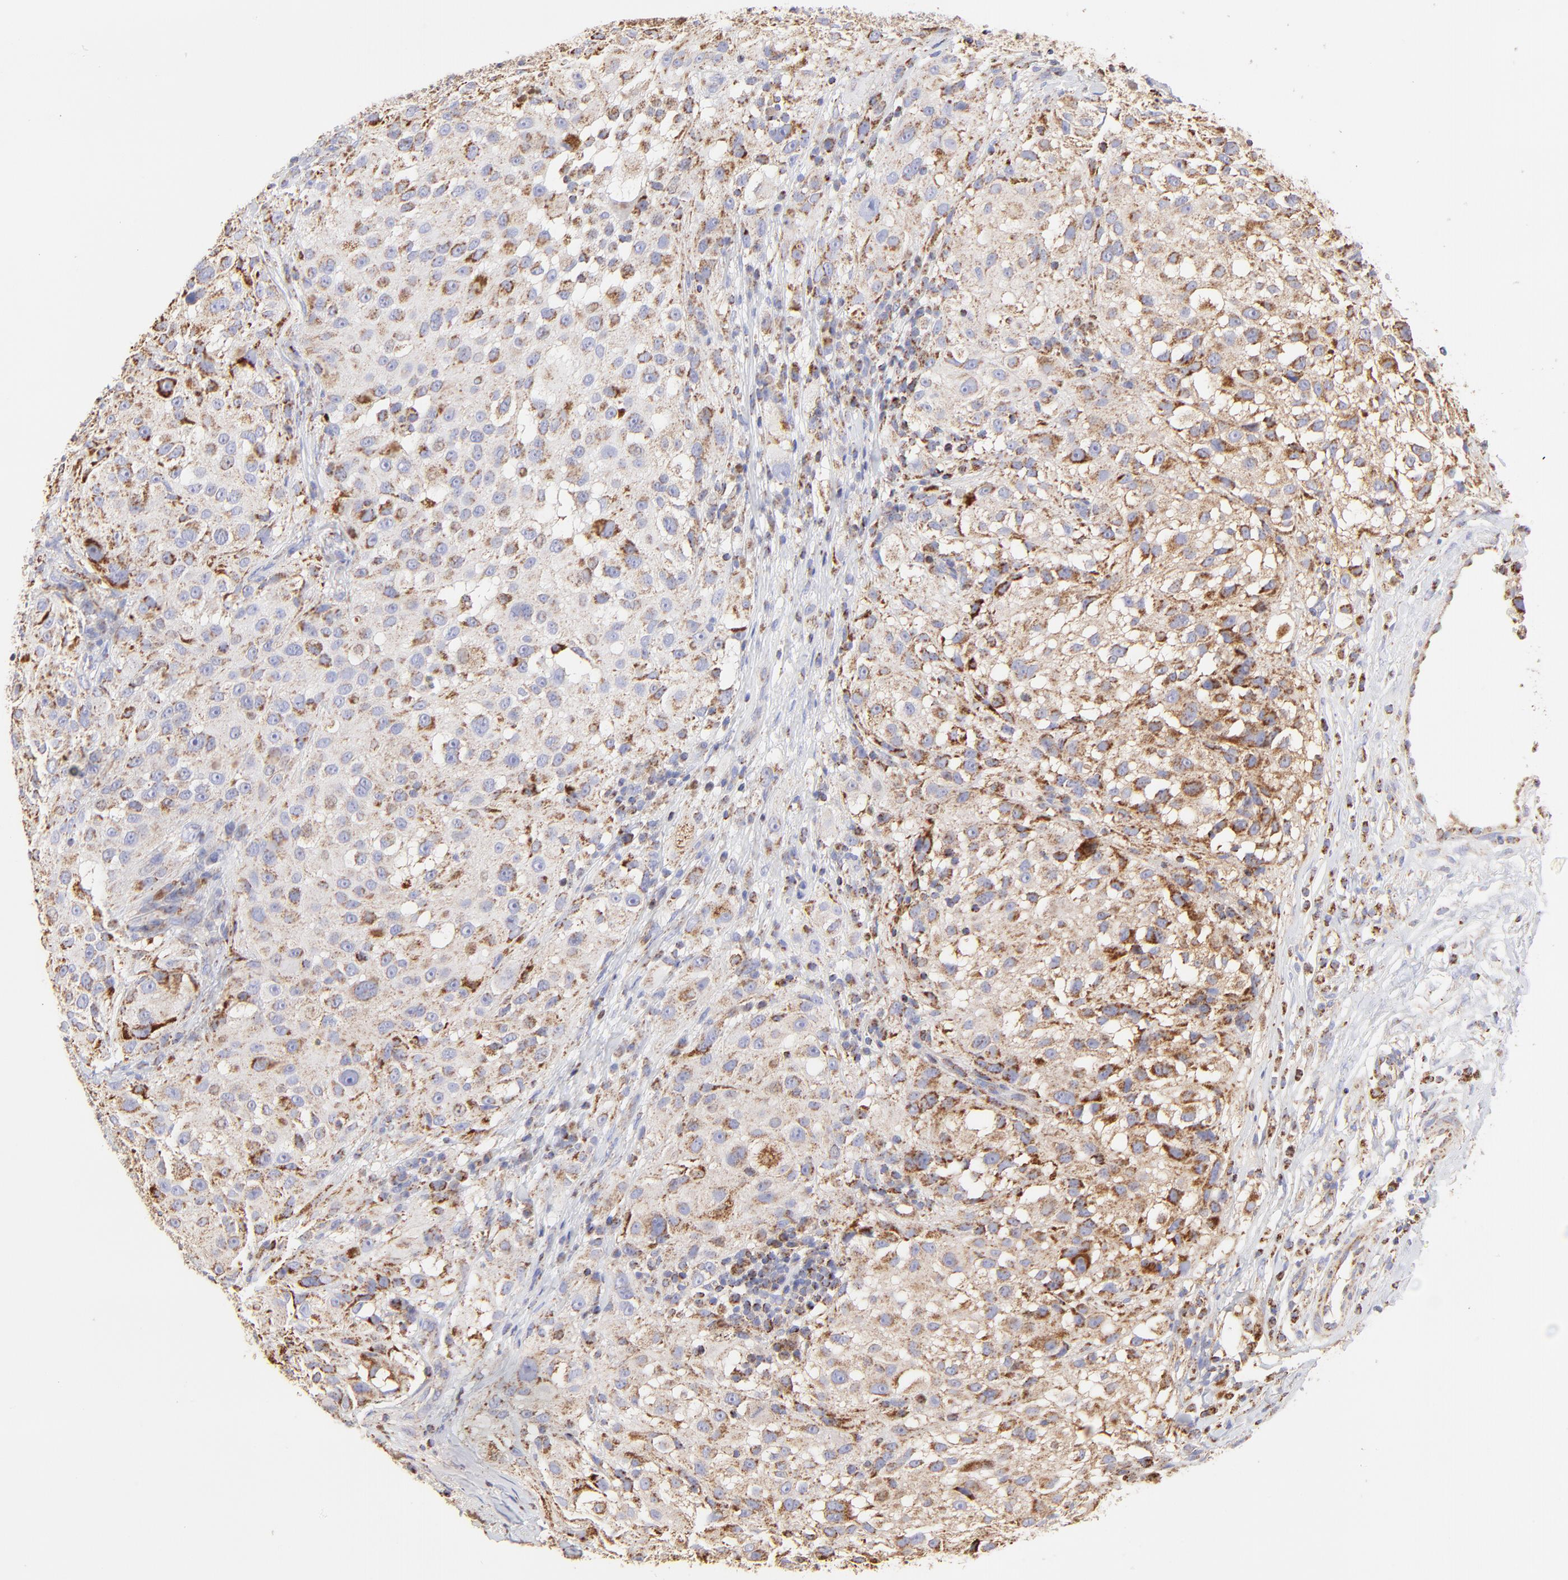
{"staining": {"intensity": "moderate", "quantity": "25%-75%", "location": "cytoplasmic/membranous"}, "tissue": "melanoma", "cell_type": "Tumor cells", "image_type": "cancer", "snomed": [{"axis": "morphology", "description": "Necrosis, NOS"}, {"axis": "morphology", "description": "Malignant melanoma, NOS"}, {"axis": "topography", "description": "Skin"}], "caption": "IHC of malignant melanoma reveals medium levels of moderate cytoplasmic/membranous positivity in approximately 25%-75% of tumor cells.", "gene": "ECH1", "patient": {"sex": "female", "age": 87}}